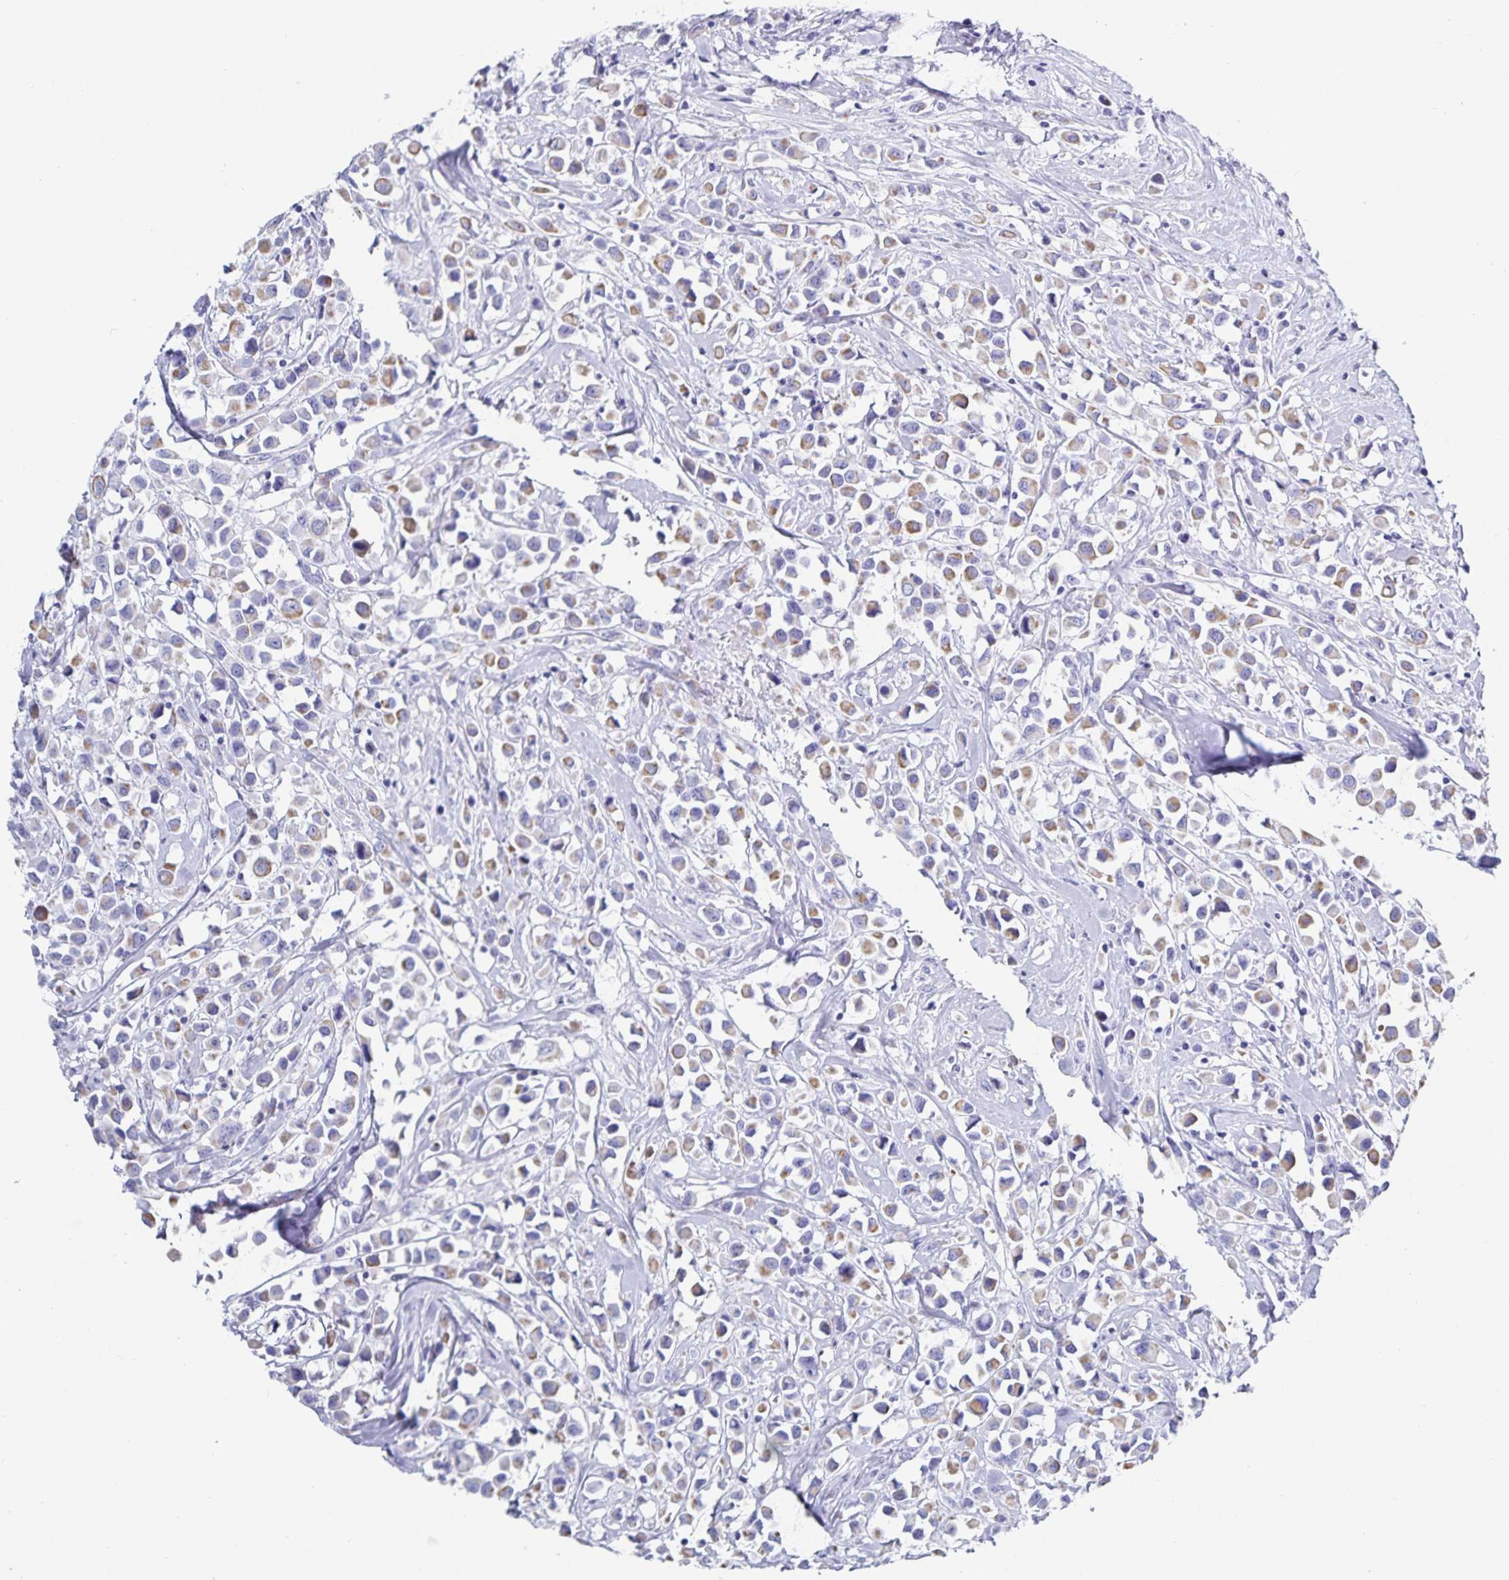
{"staining": {"intensity": "weak", "quantity": "25%-75%", "location": "cytoplasmic/membranous"}, "tissue": "breast cancer", "cell_type": "Tumor cells", "image_type": "cancer", "snomed": [{"axis": "morphology", "description": "Duct carcinoma"}, {"axis": "topography", "description": "Breast"}], "caption": "Protein analysis of breast cancer (intraductal carcinoma) tissue shows weak cytoplasmic/membranous positivity in about 25%-75% of tumor cells.", "gene": "C19orf73", "patient": {"sex": "female", "age": 61}}